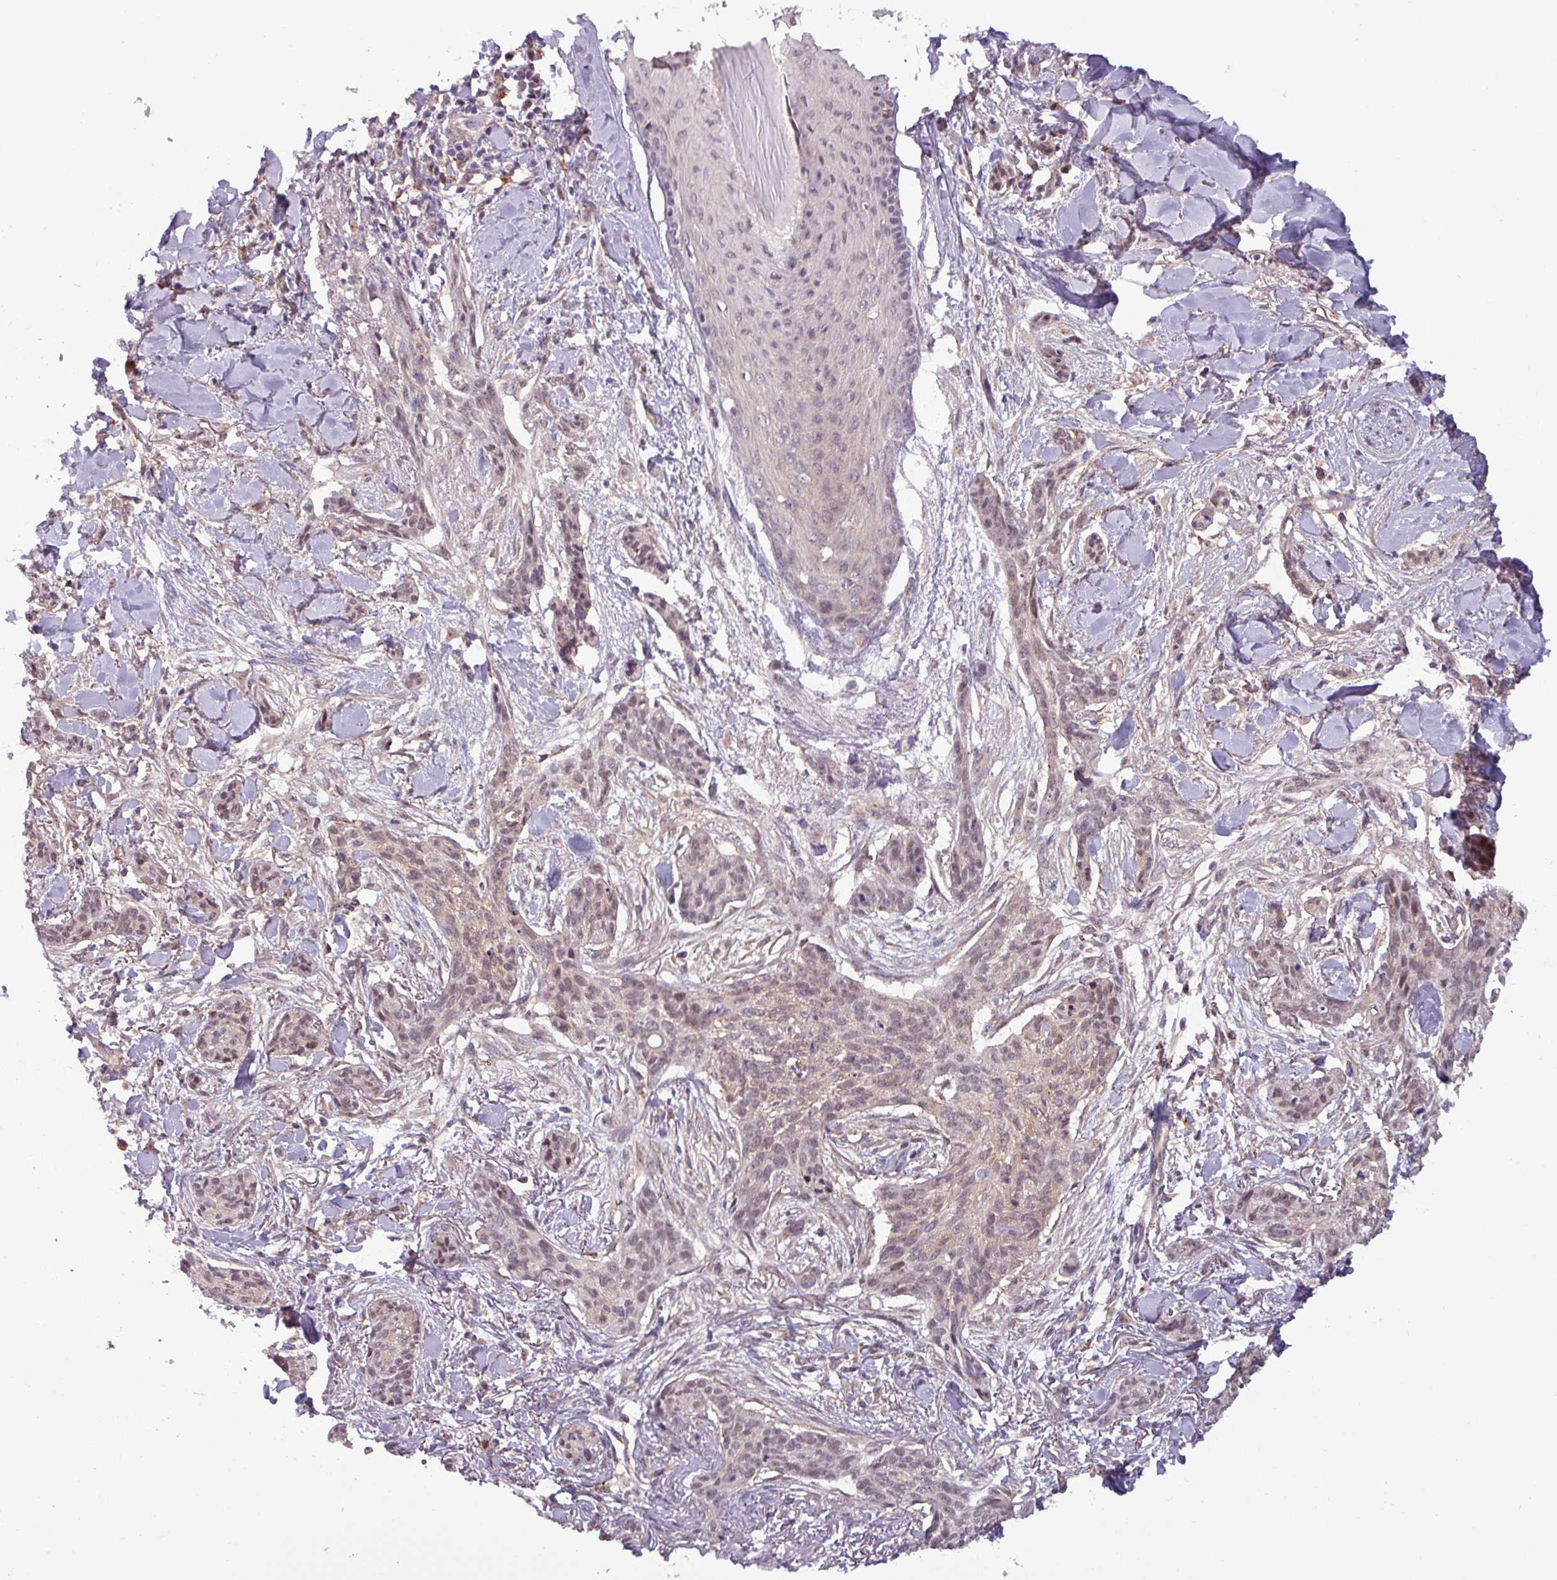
{"staining": {"intensity": "weak", "quantity": "<25%", "location": "cytoplasmic/membranous,nuclear"}, "tissue": "skin cancer", "cell_type": "Tumor cells", "image_type": "cancer", "snomed": [{"axis": "morphology", "description": "Basal cell carcinoma"}, {"axis": "topography", "description": "Skin"}], "caption": "This is an immunohistochemistry histopathology image of skin cancer (basal cell carcinoma). There is no staining in tumor cells.", "gene": "NPFFR1", "patient": {"sex": "male", "age": 52}}